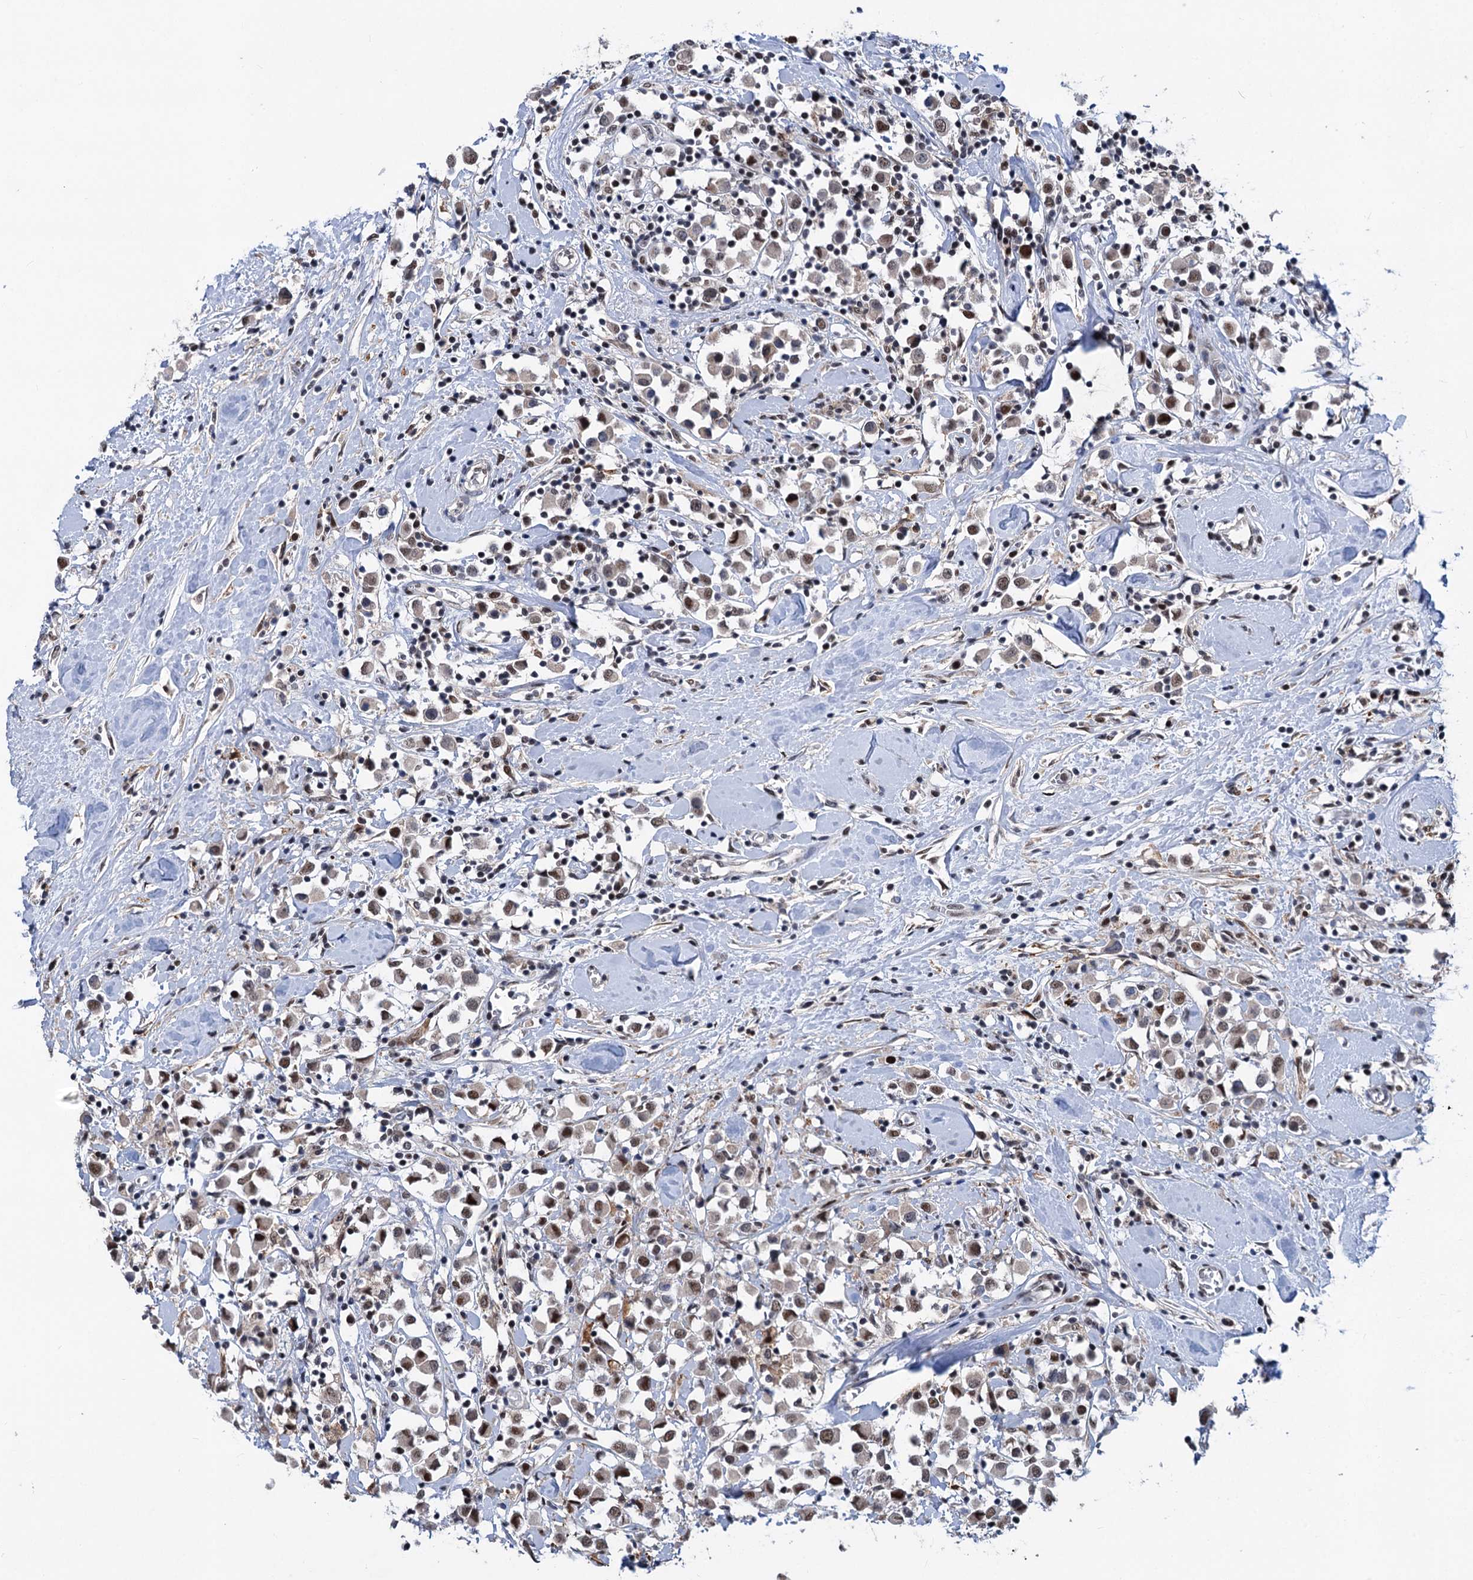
{"staining": {"intensity": "weak", "quantity": "25%-75%", "location": "nuclear"}, "tissue": "breast cancer", "cell_type": "Tumor cells", "image_type": "cancer", "snomed": [{"axis": "morphology", "description": "Duct carcinoma"}, {"axis": "topography", "description": "Breast"}], "caption": "Protein positivity by immunohistochemistry shows weak nuclear expression in approximately 25%-75% of tumor cells in breast invasive ductal carcinoma.", "gene": "PHF8", "patient": {"sex": "female", "age": 61}}